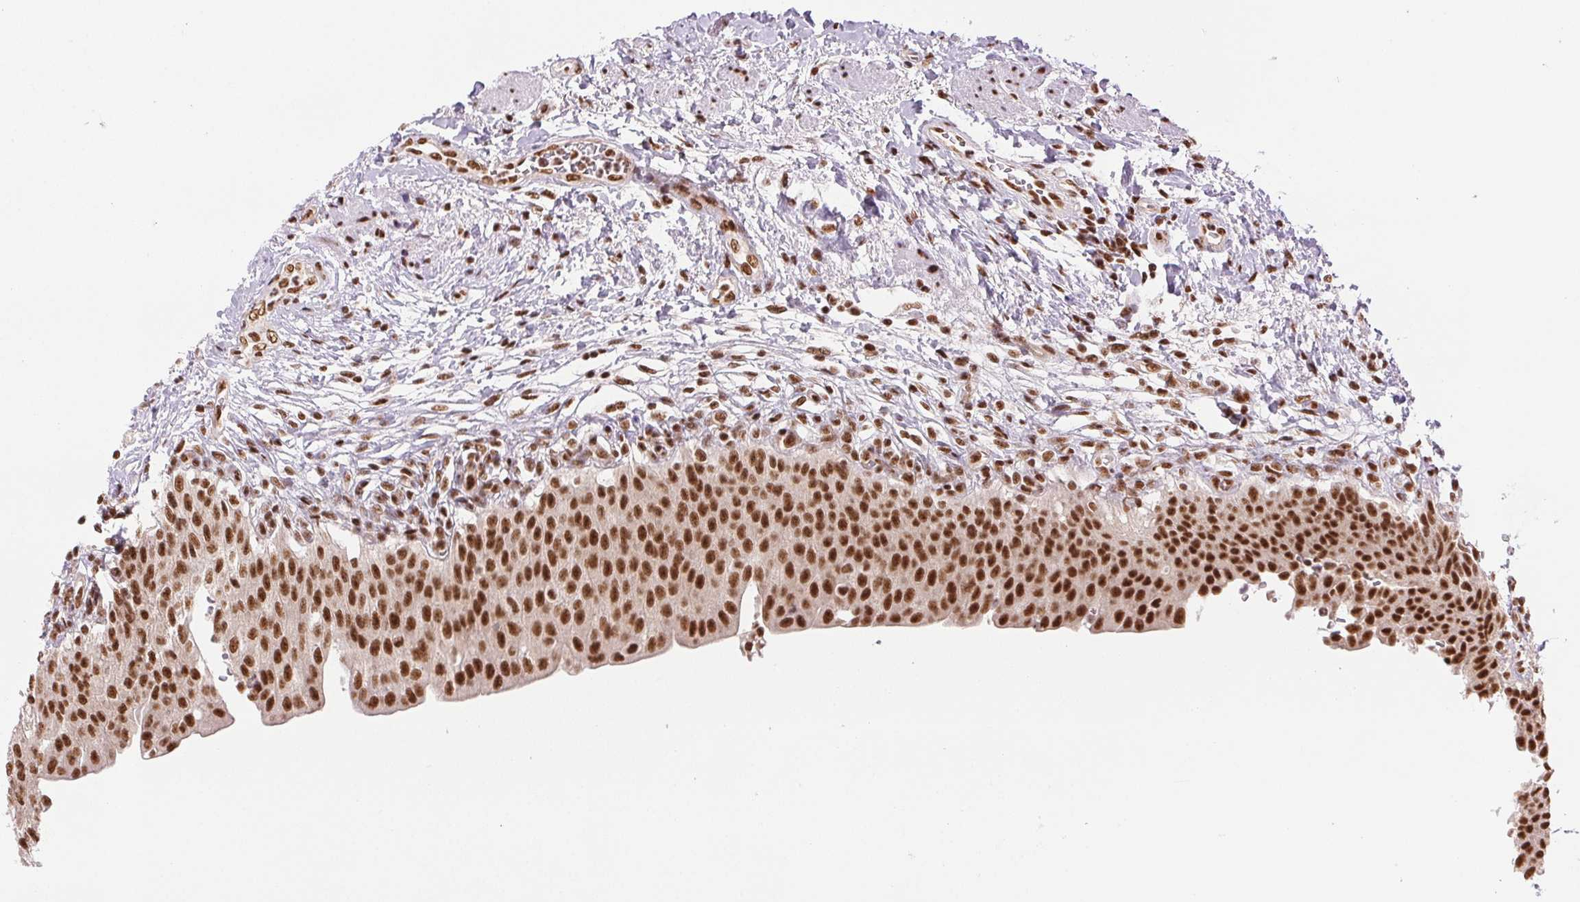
{"staining": {"intensity": "strong", "quantity": ">75%", "location": "nuclear"}, "tissue": "urinary bladder", "cell_type": "Urothelial cells", "image_type": "normal", "snomed": [{"axis": "morphology", "description": "Normal tissue, NOS"}, {"axis": "topography", "description": "Urinary bladder"}, {"axis": "topography", "description": "Peripheral nerve tissue"}], "caption": "An immunohistochemistry (IHC) image of unremarkable tissue is shown. Protein staining in brown highlights strong nuclear positivity in urinary bladder within urothelial cells.", "gene": "IK", "patient": {"sex": "female", "age": 60}}